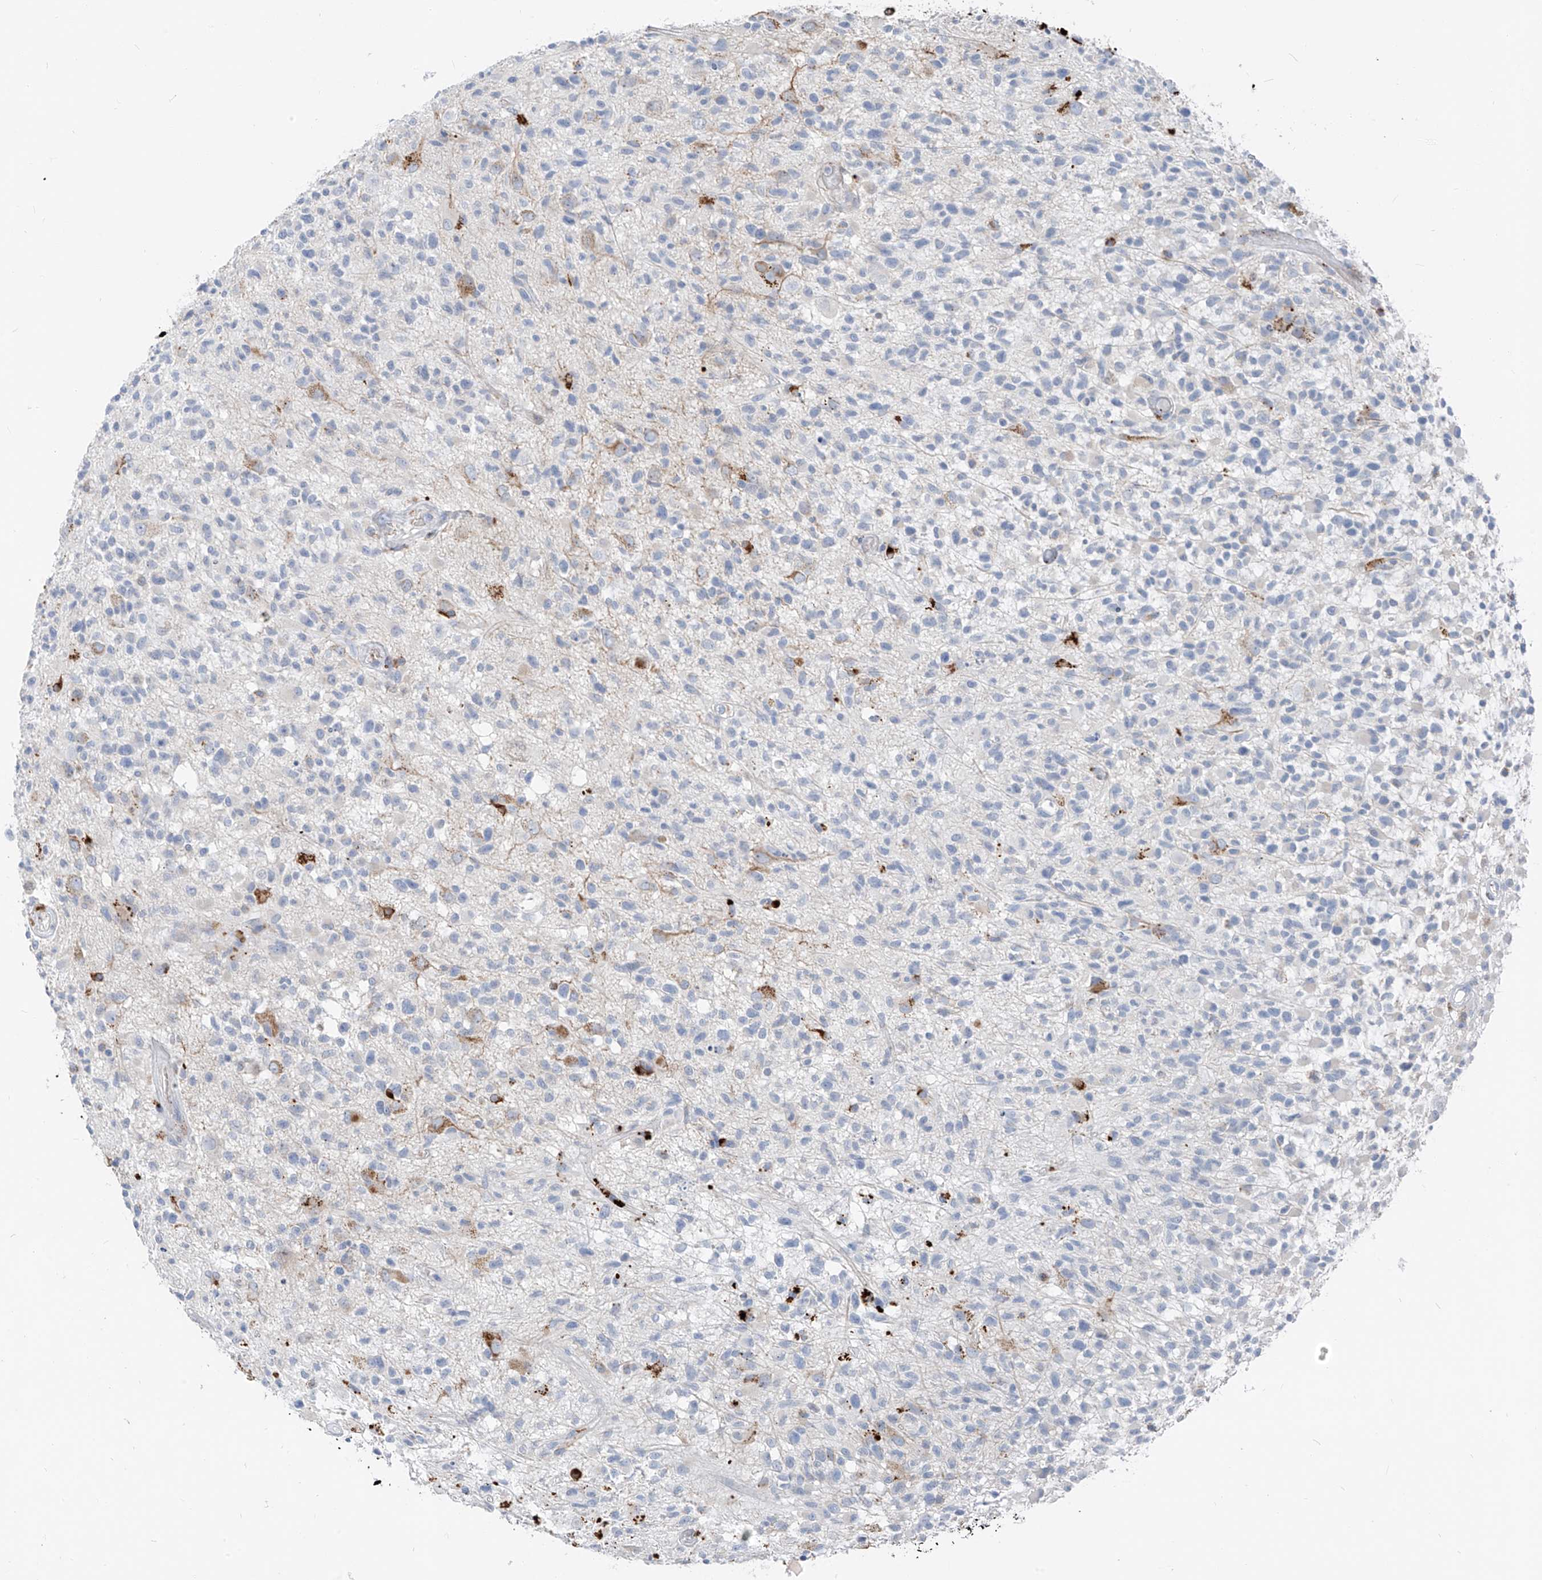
{"staining": {"intensity": "strong", "quantity": "<25%", "location": "cytoplasmic/membranous"}, "tissue": "glioma", "cell_type": "Tumor cells", "image_type": "cancer", "snomed": [{"axis": "morphology", "description": "Glioma, malignant, High grade"}, {"axis": "morphology", "description": "Glioblastoma, NOS"}, {"axis": "topography", "description": "Brain"}], "caption": "The micrograph demonstrates immunohistochemical staining of glioma. There is strong cytoplasmic/membranous staining is identified in about <25% of tumor cells.", "gene": "GPR137C", "patient": {"sex": "male", "age": 60}}